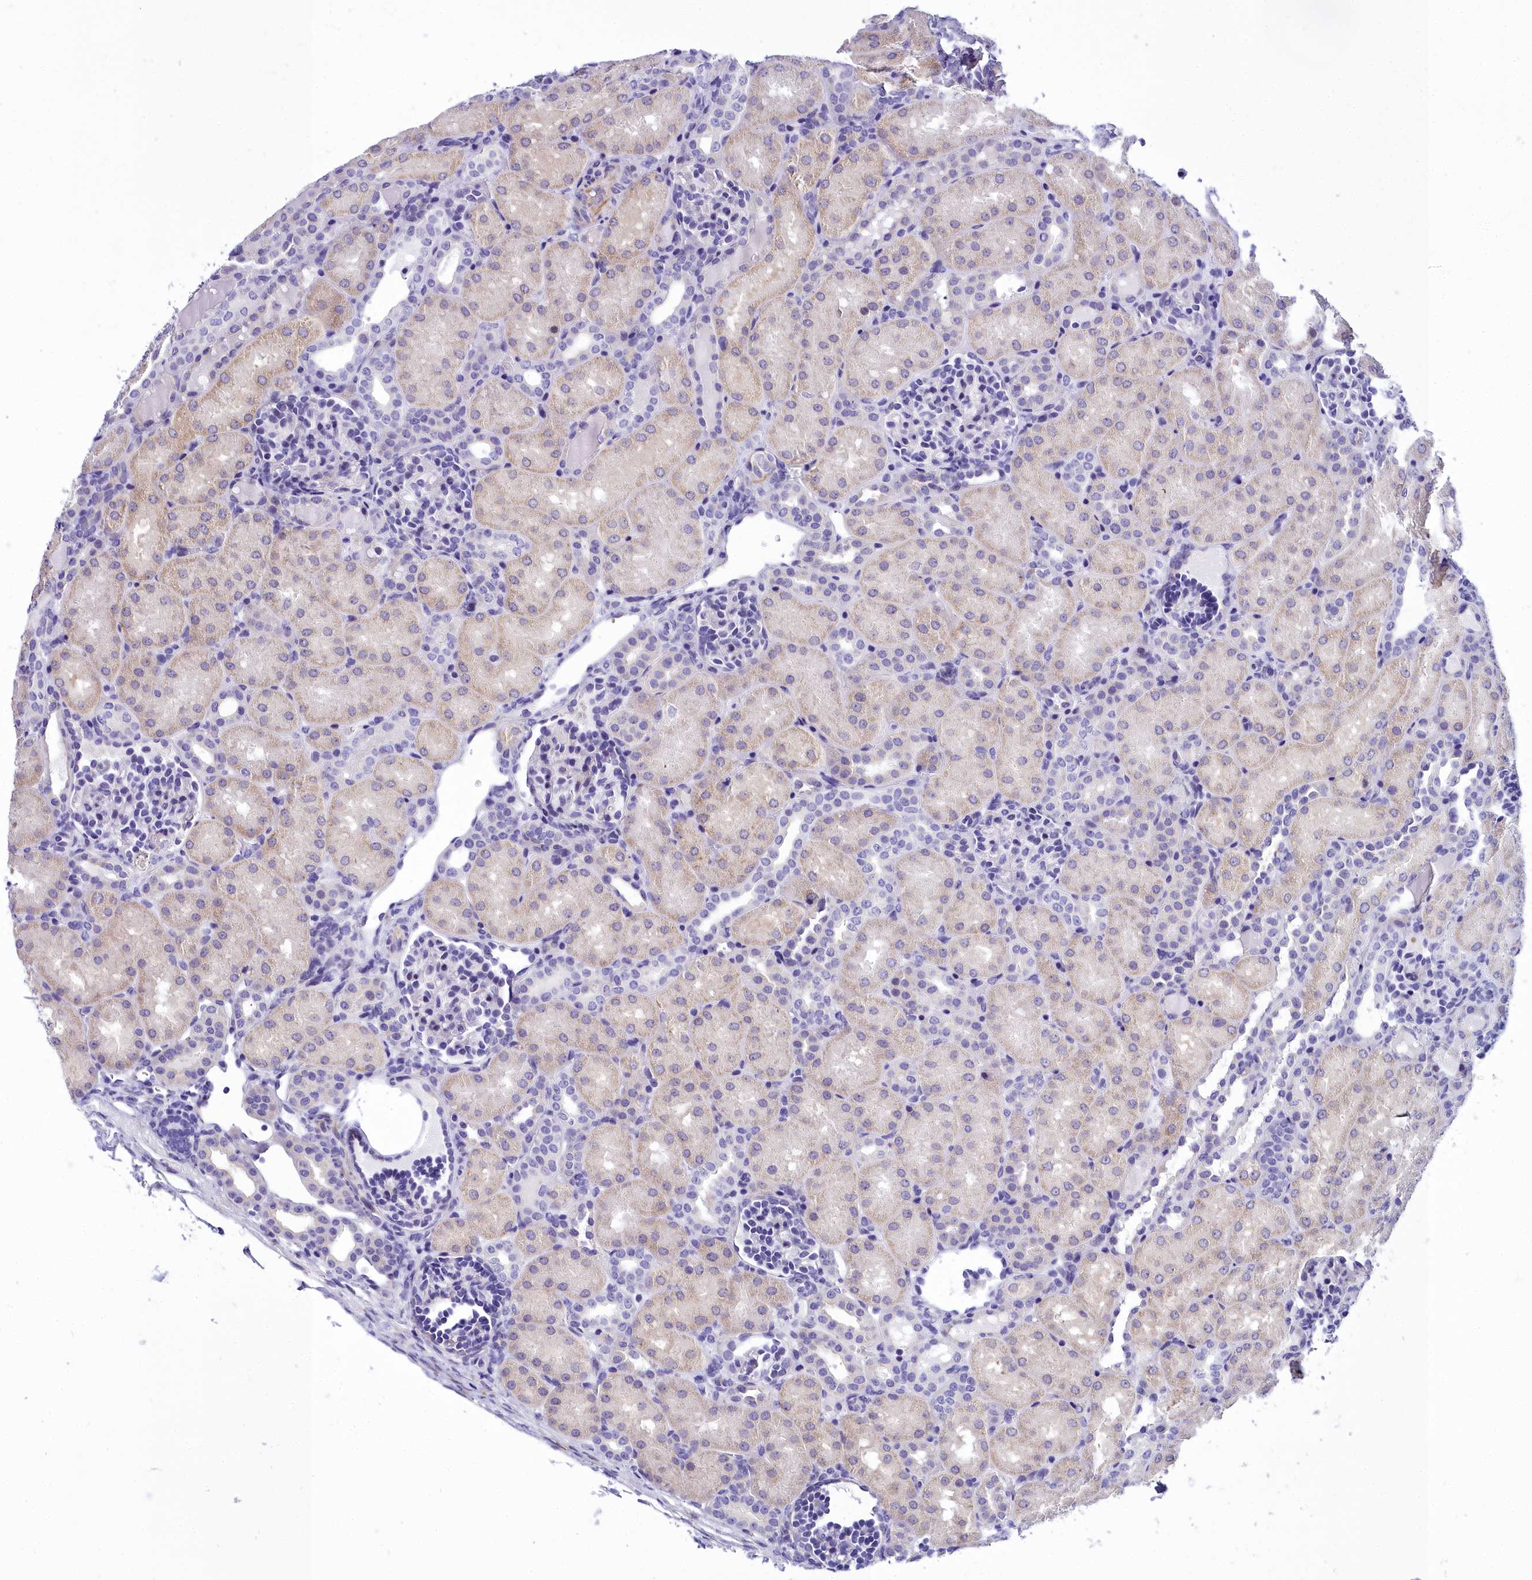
{"staining": {"intensity": "negative", "quantity": "none", "location": "none"}, "tissue": "kidney", "cell_type": "Cells in glomeruli", "image_type": "normal", "snomed": [{"axis": "morphology", "description": "Normal tissue, NOS"}, {"axis": "topography", "description": "Kidney"}], "caption": "A high-resolution image shows immunohistochemistry (IHC) staining of unremarkable kidney, which exhibits no significant expression in cells in glomeruli. (Immunohistochemistry (ihc), brightfield microscopy, high magnification).", "gene": "TIMM22", "patient": {"sex": "male", "age": 1}}